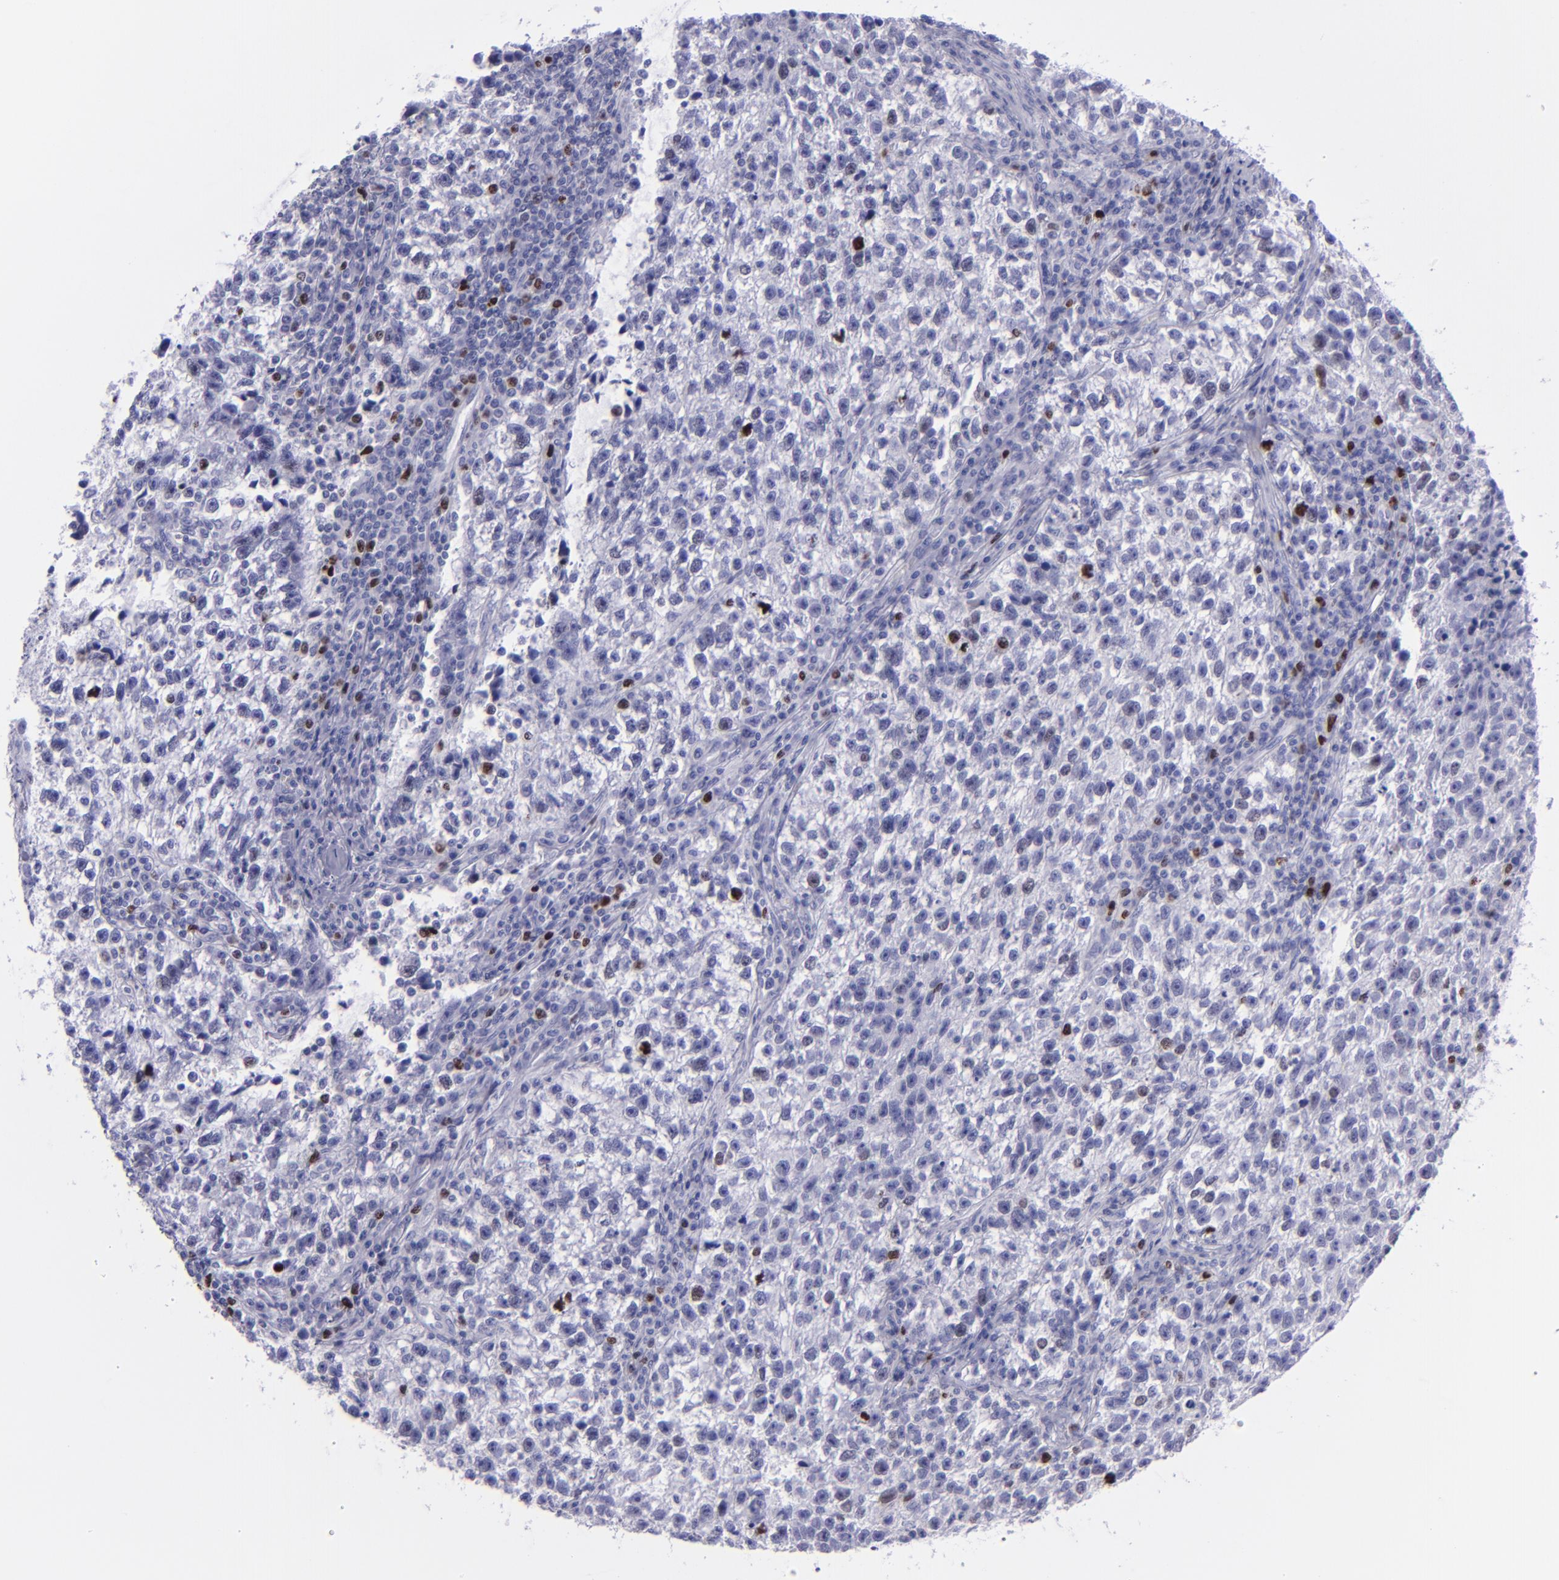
{"staining": {"intensity": "strong", "quantity": "<25%", "location": "nuclear"}, "tissue": "testis cancer", "cell_type": "Tumor cells", "image_type": "cancer", "snomed": [{"axis": "morphology", "description": "Seminoma, NOS"}, {"axis": "topography", "description": "Testis"}], "caption": "This image displays immunohistochemistry (IHC) staining of human testis cancer, with medium strong nuclear expression in about <25% of tumor cells.", "gene": "TOP2A", "patient": {"sex": "male", "age": 38}}